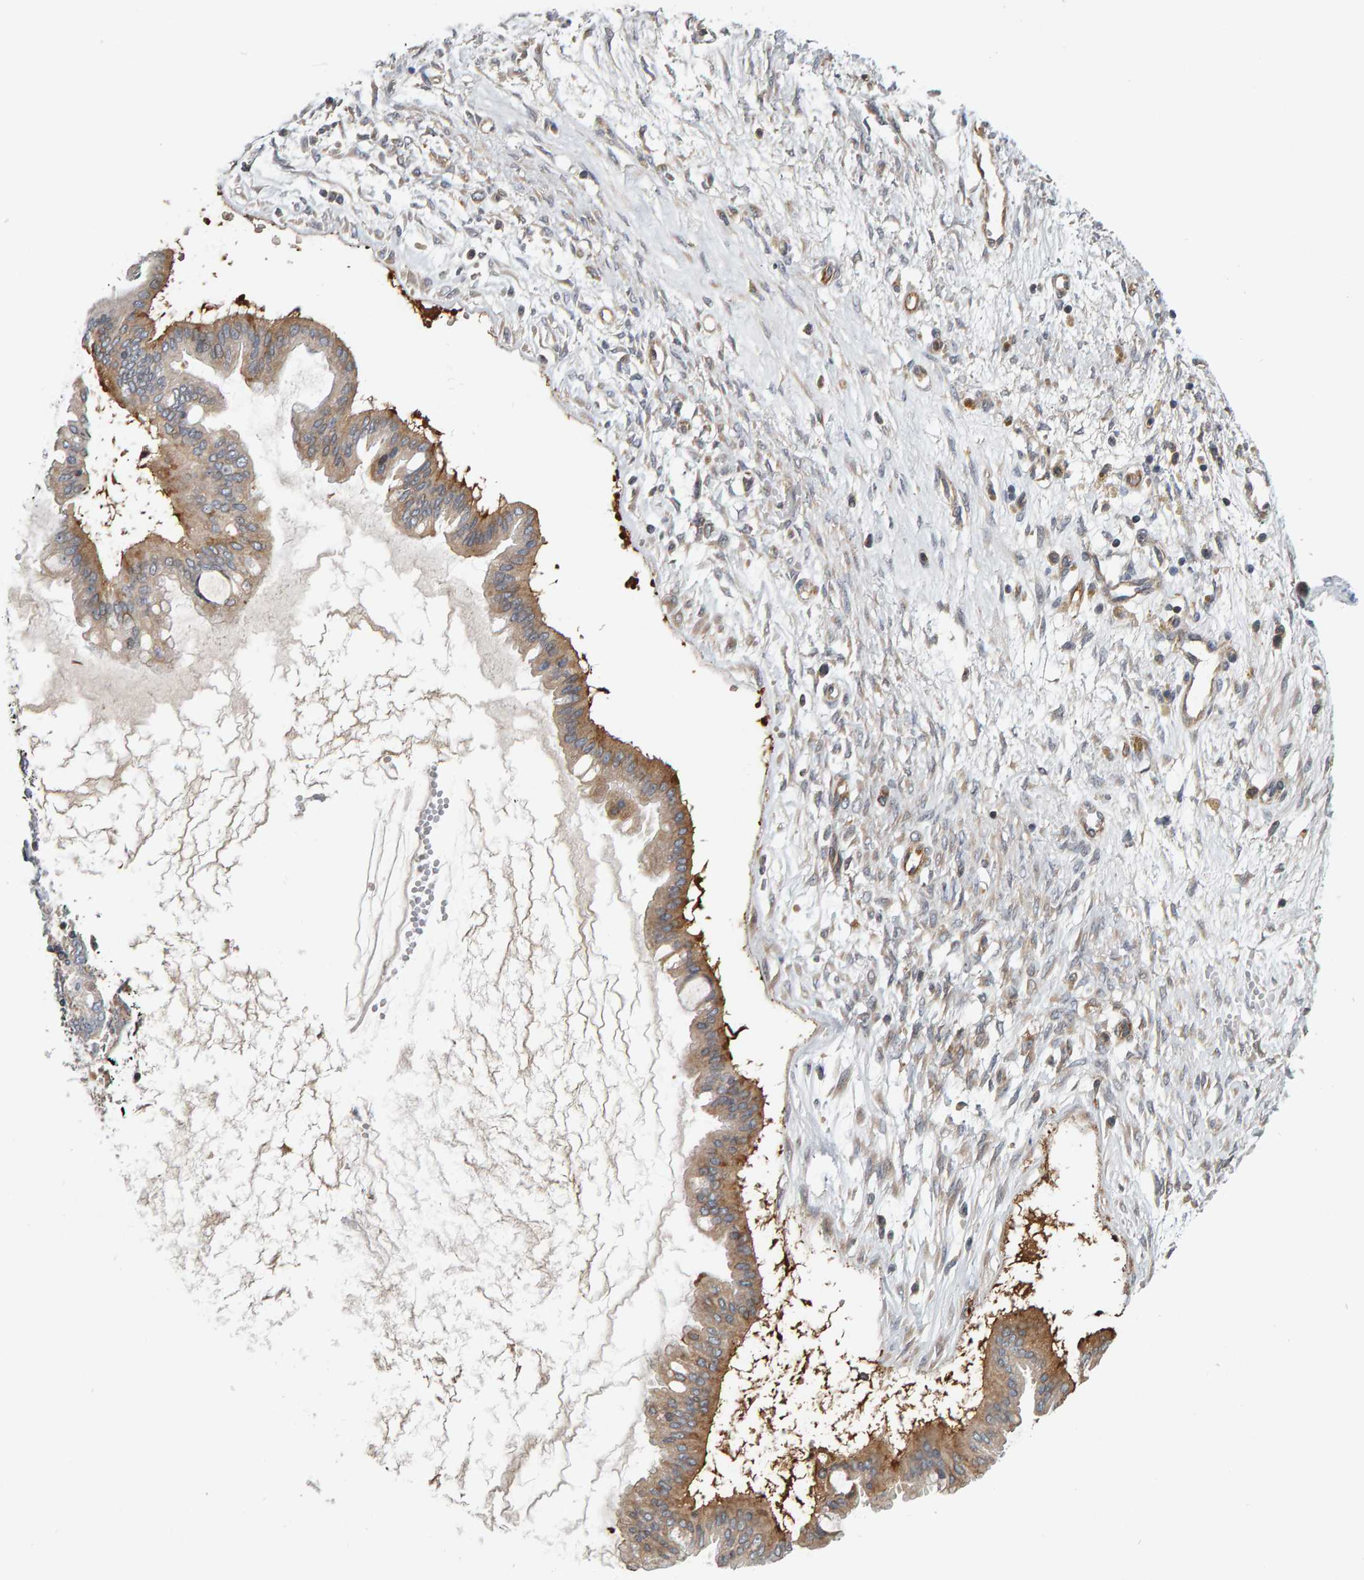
{"staining": {"intensity": "moderate", "quantity": ">75%", "location": "cytoplasmic/membranous"}, "tissue": "ovarian cancer", "cell_type": "Tumor cells", "image_type": "cancer", "snomed": [{"axis": "morphology", "description": "Cystadenocarcinoma, mucinous, NOS"}, {"axis": "topography", "description": "Ovary"}], "caption": "An immunohistochemistry (IHC) micrograph of neoplastic tissue is shown. Protein staining in brown shows moderate cytoplasmic/membranous positivity in ovarian cancer within tumor cells.", "gene": "C9orf72", "patient": {"sex": "female", "age": 73}}